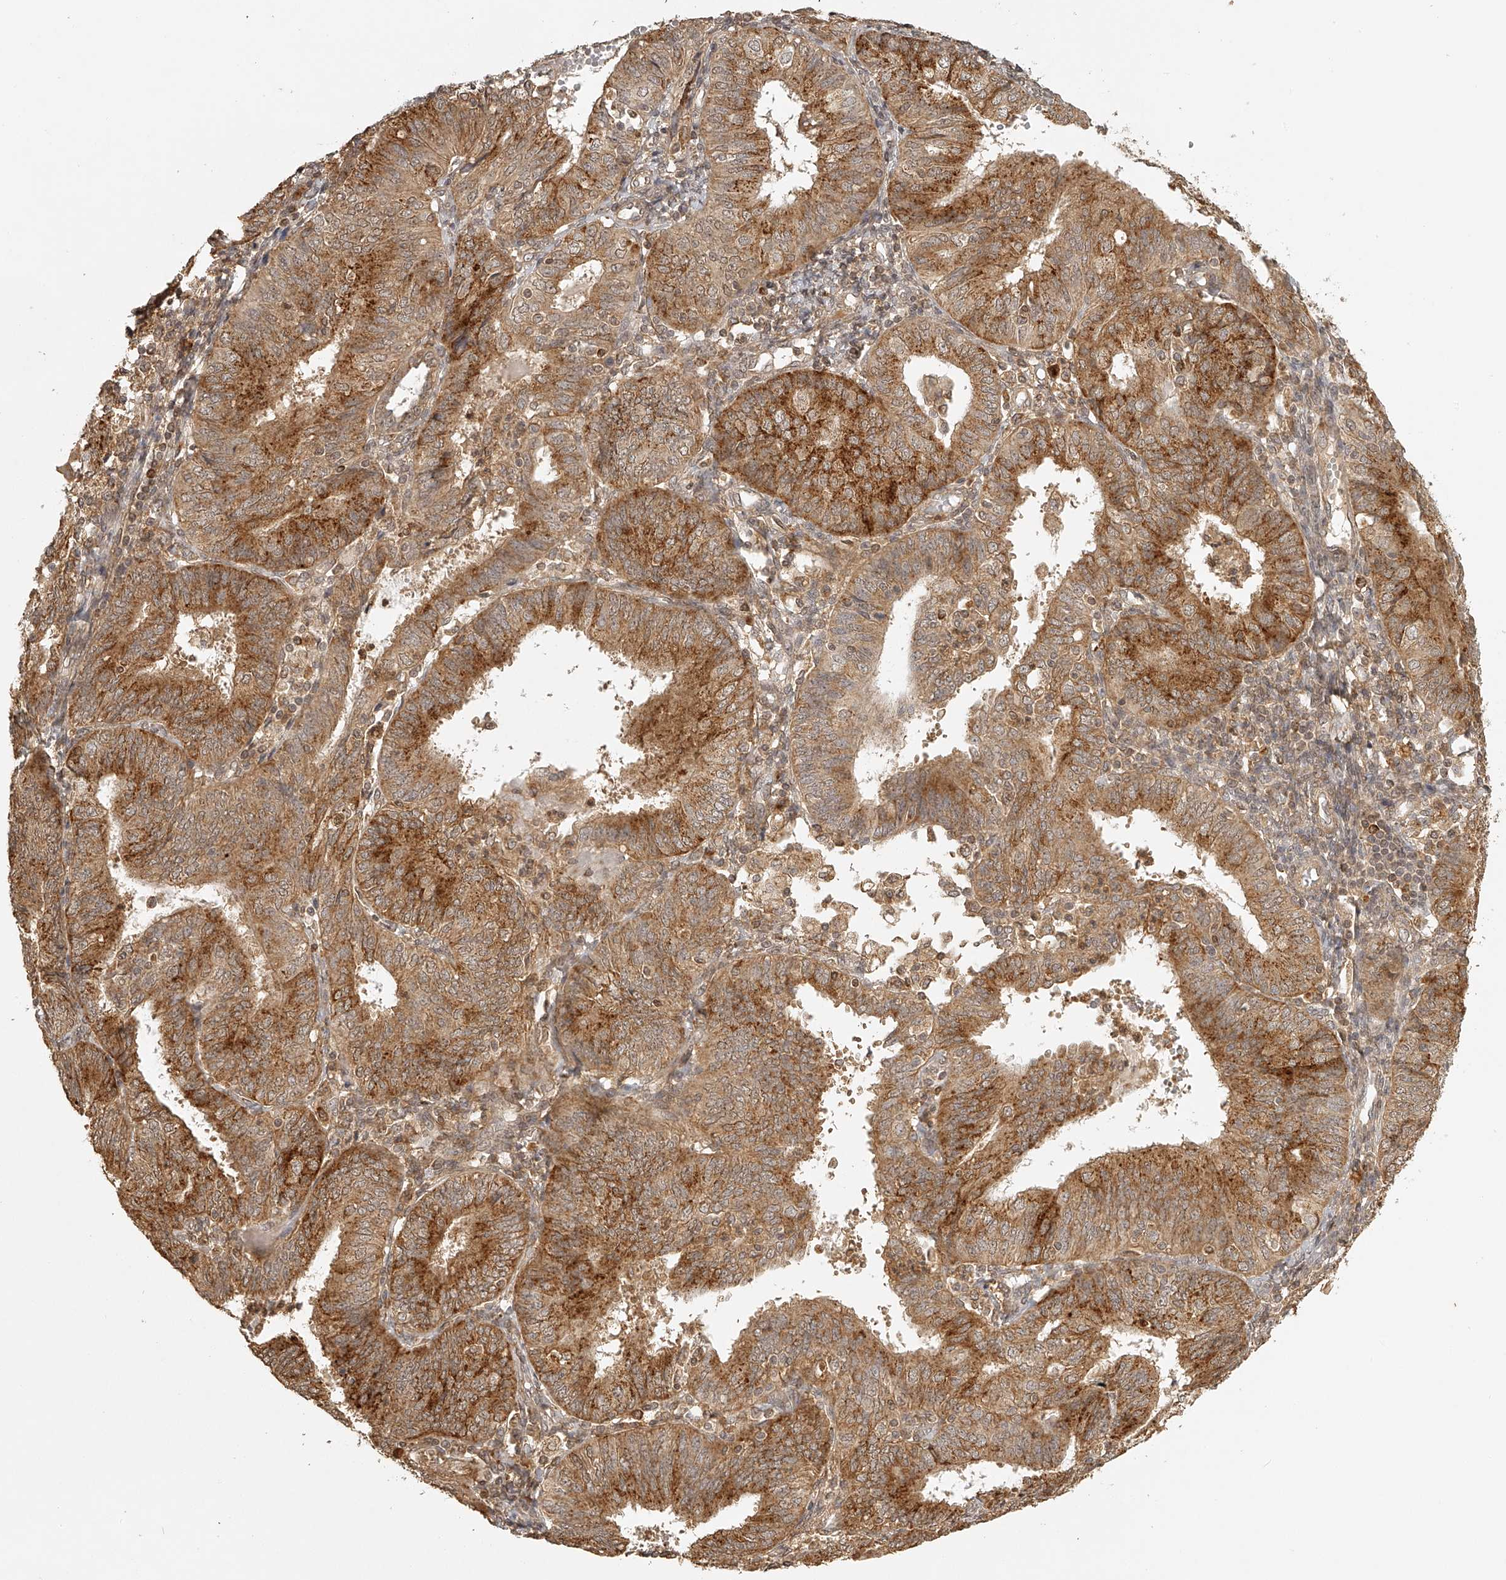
{"staining": {"intensity": "strong", "quantity": ">75%", "location": "cytoplasmic/membranous"}, "tissue": "endometrial cancer", "cell_type": "Tumor cells", "image_type": "cancer", "snomed": [{"axis": "morphology", "description": "Adenocarcinoma, NOS"}, {"axis": "topography", "description": "Endometrium"}], "caption": "IHC image of neoplastic tissue: endometrial cancer (adenocarcinoma) stained using IHC shows high levels of strong protein expression localized specifically in the cytoplasmic/membranous of tumor cells, appearing as a cytoplasmic/membranous brown color.", "gene": "BCL2L11", "patient": {"sex": "female", "age": 58}}